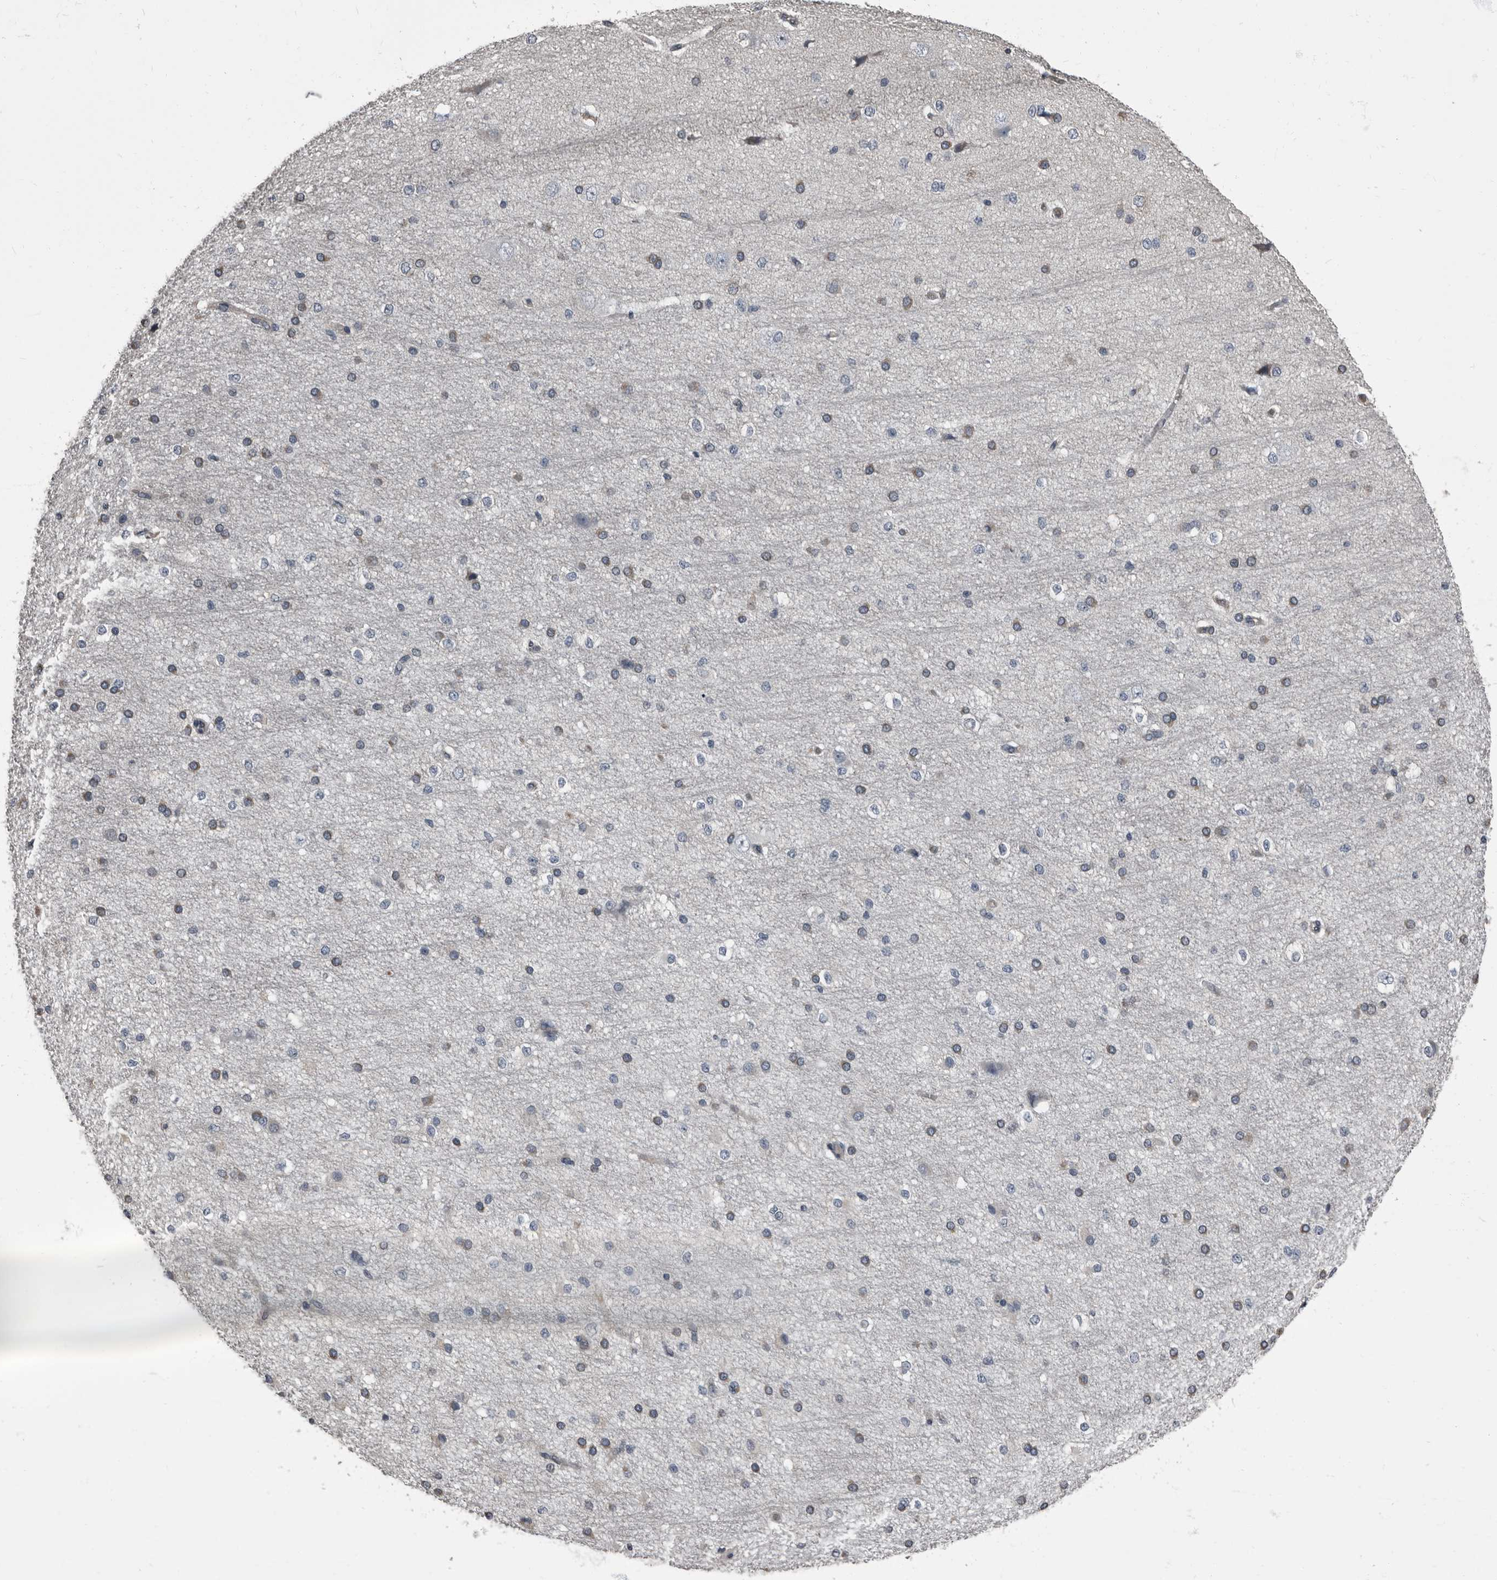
{"staining": {"intensity": "negative", "quantity": "none", "location": "none"}, "tissue": "cerebral cortex", "cell_type": "Endothelial cells", "image_type": "normal", "snomed": [{"axis": "morphology", "description": "Normal tissue, NOS"}, {"axis": "morphology", "description": "Developmental malformation"}, {"axis": "topography", "description": "Cerebral cortex"}], "caption": "High magnification brightfield microscopy of normal cerebral cortex stained with DAB (3,3'-diaminobenzidine) (brown) and counterstained with hematoxylin (blue): endothelial cells show no significant positivity.", "gene": "TPD52L1", "patient": {"sex": "female", "age": 30}}